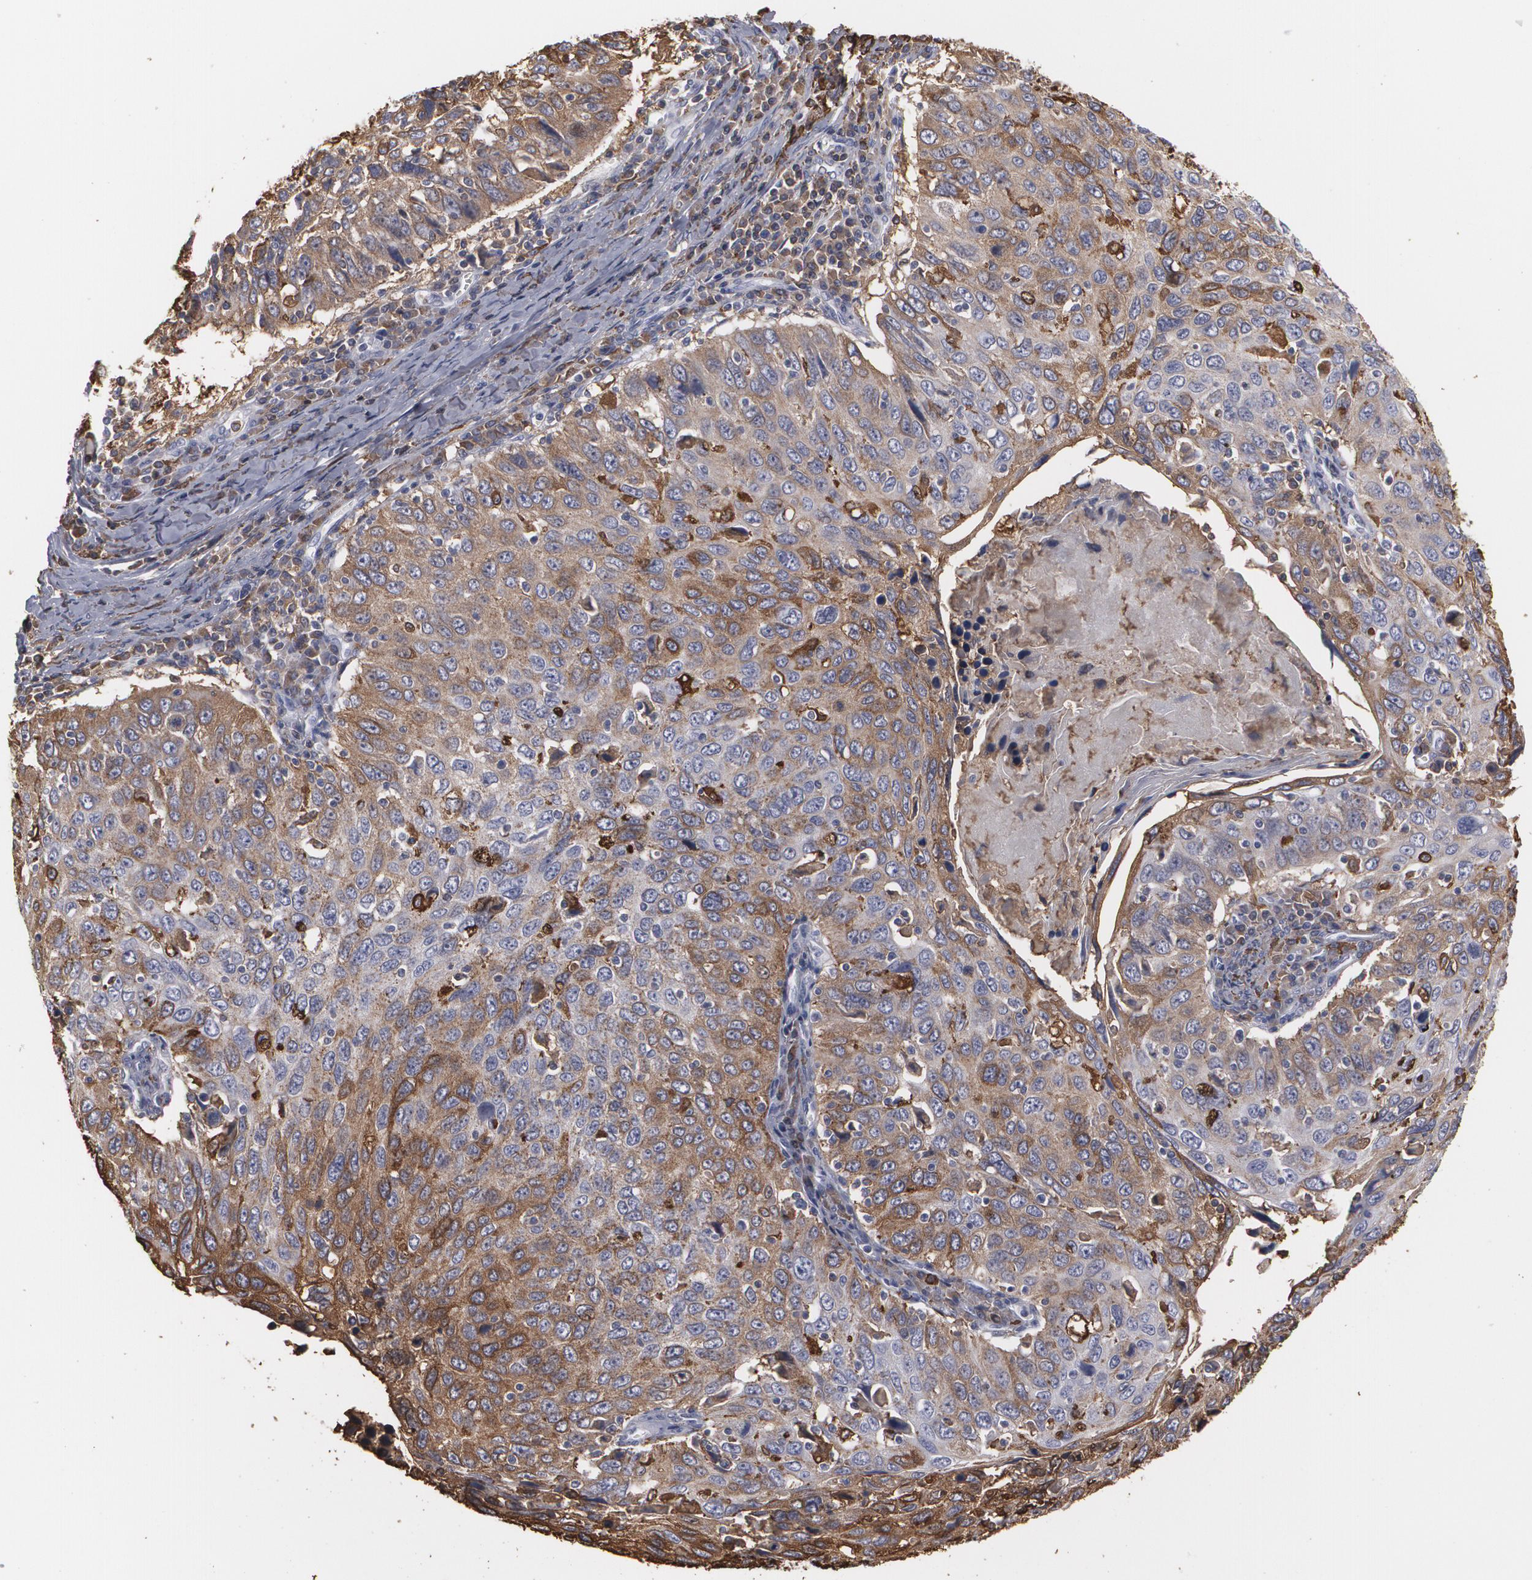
{"staining": {"intensity": "moderate", "quantity": "25%-75%", "location": "cytoplasmic/membranous"}, "tissue": "cervical cancer", "cell_type": "Tumor cells", "image_type": "cancer", "snomed": [{"axis": "morphology", "description": "Squamous cell carcinoma, NOS"}, {"axis": "topography", "description": "Cervix"}], "caption": "Cervical cancer (squamous cell carcinoma) stained with DAB immunohistochemistry displays medium levels of moderate cytoplasmic/membranous staining in about 25%-75% of tumor cells.", "gene": "ODC1", "patient": {"sex": "female", "age": 53}}